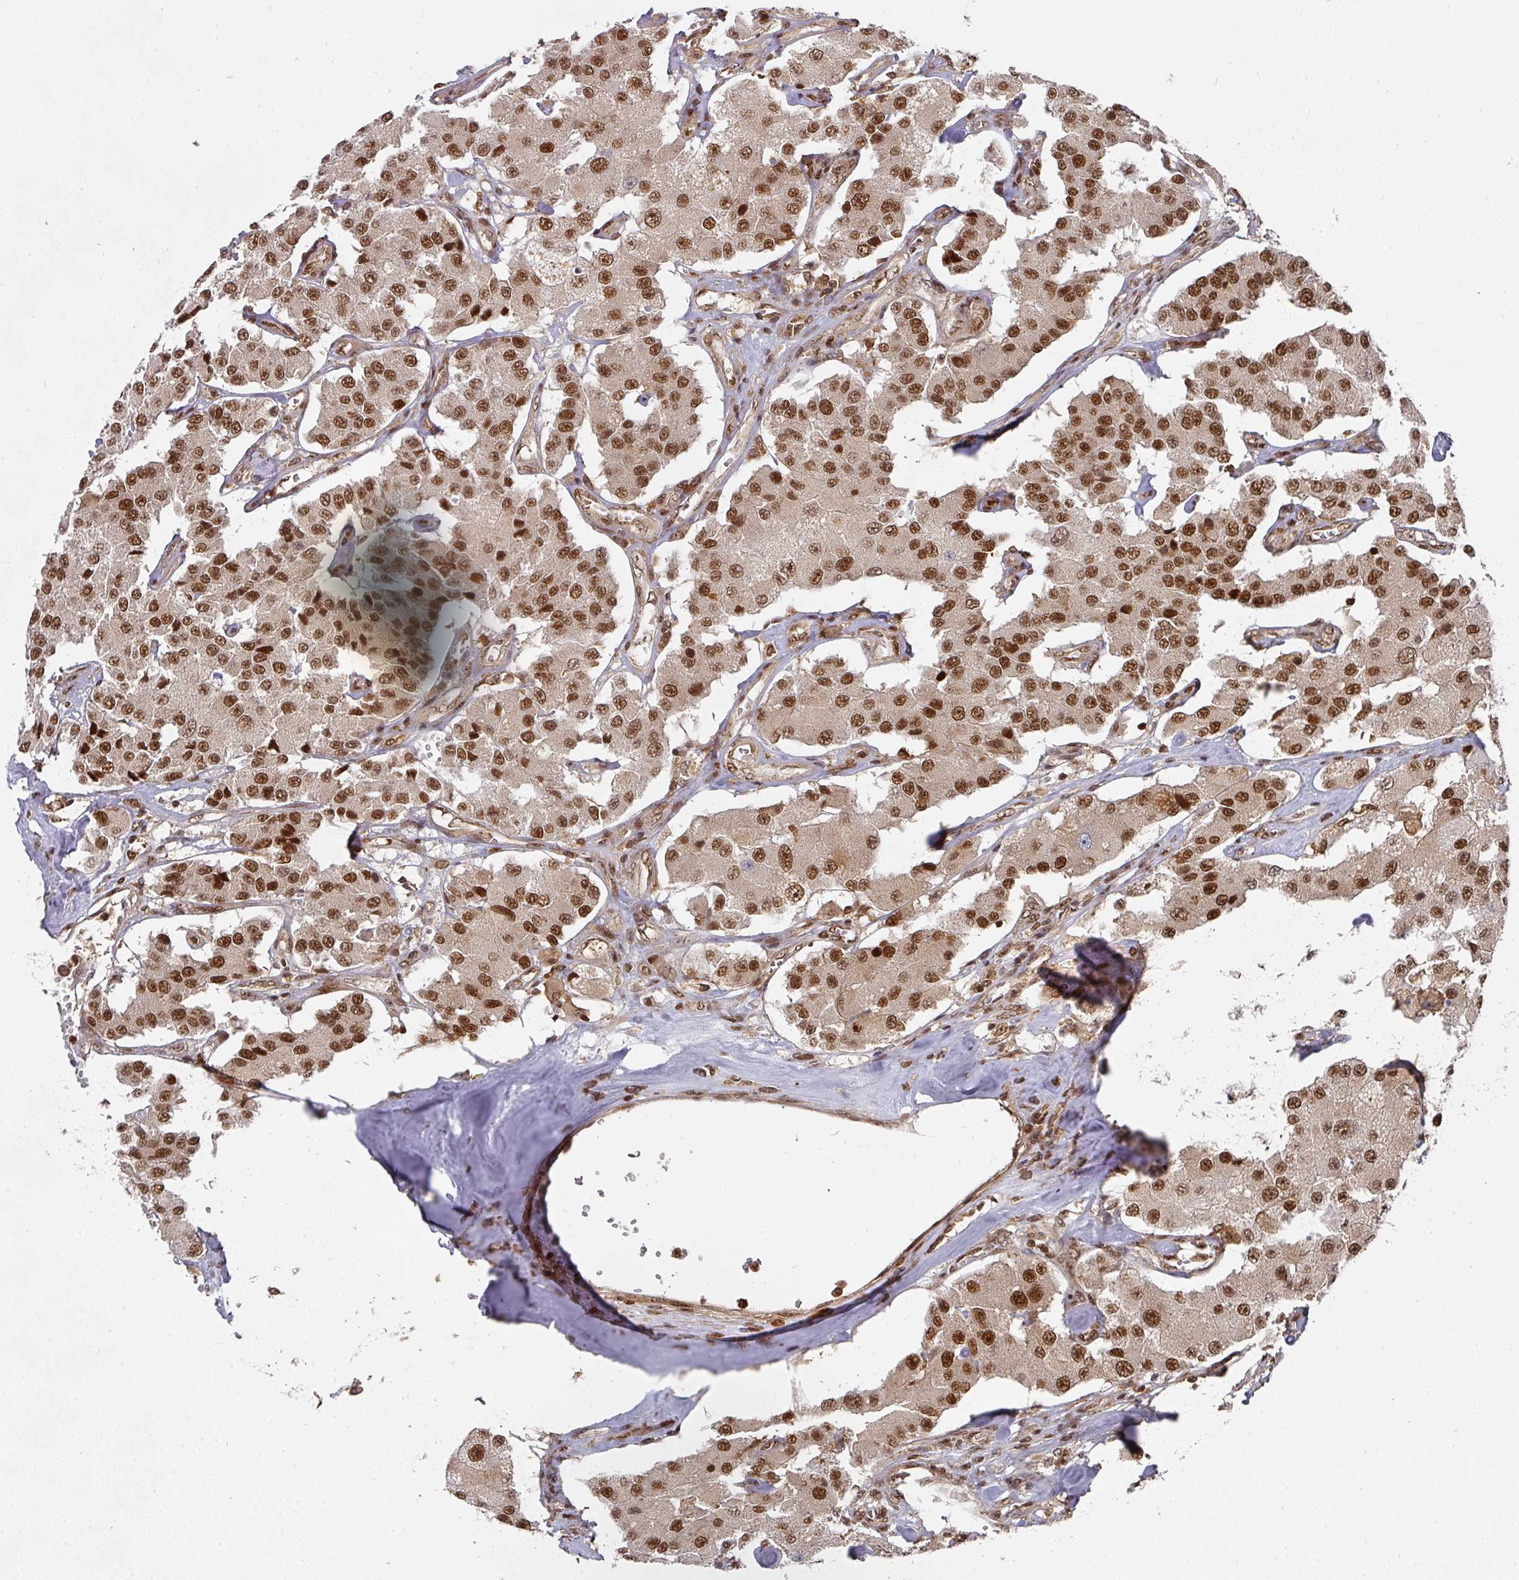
{"staining": {"intensity": "moderate", "quantity": ">75%", "location": "nuclear"}, "tissue": "carcinoid", "cell_type": "Tumor cells", "image_type": "cancer", "snomed": [{"axis": "morphology", "description": "Carcinoid, malignant, NOS"}, {"axis": "topography", "description": "Pancreas"}], "caption": "The image exhibits staining of carcinoid, revealing moderate nuclear protein expression (brown color) within tumor cells.", "gene": "DIDO1", "patient": {"sex": "male", "age": 41}}